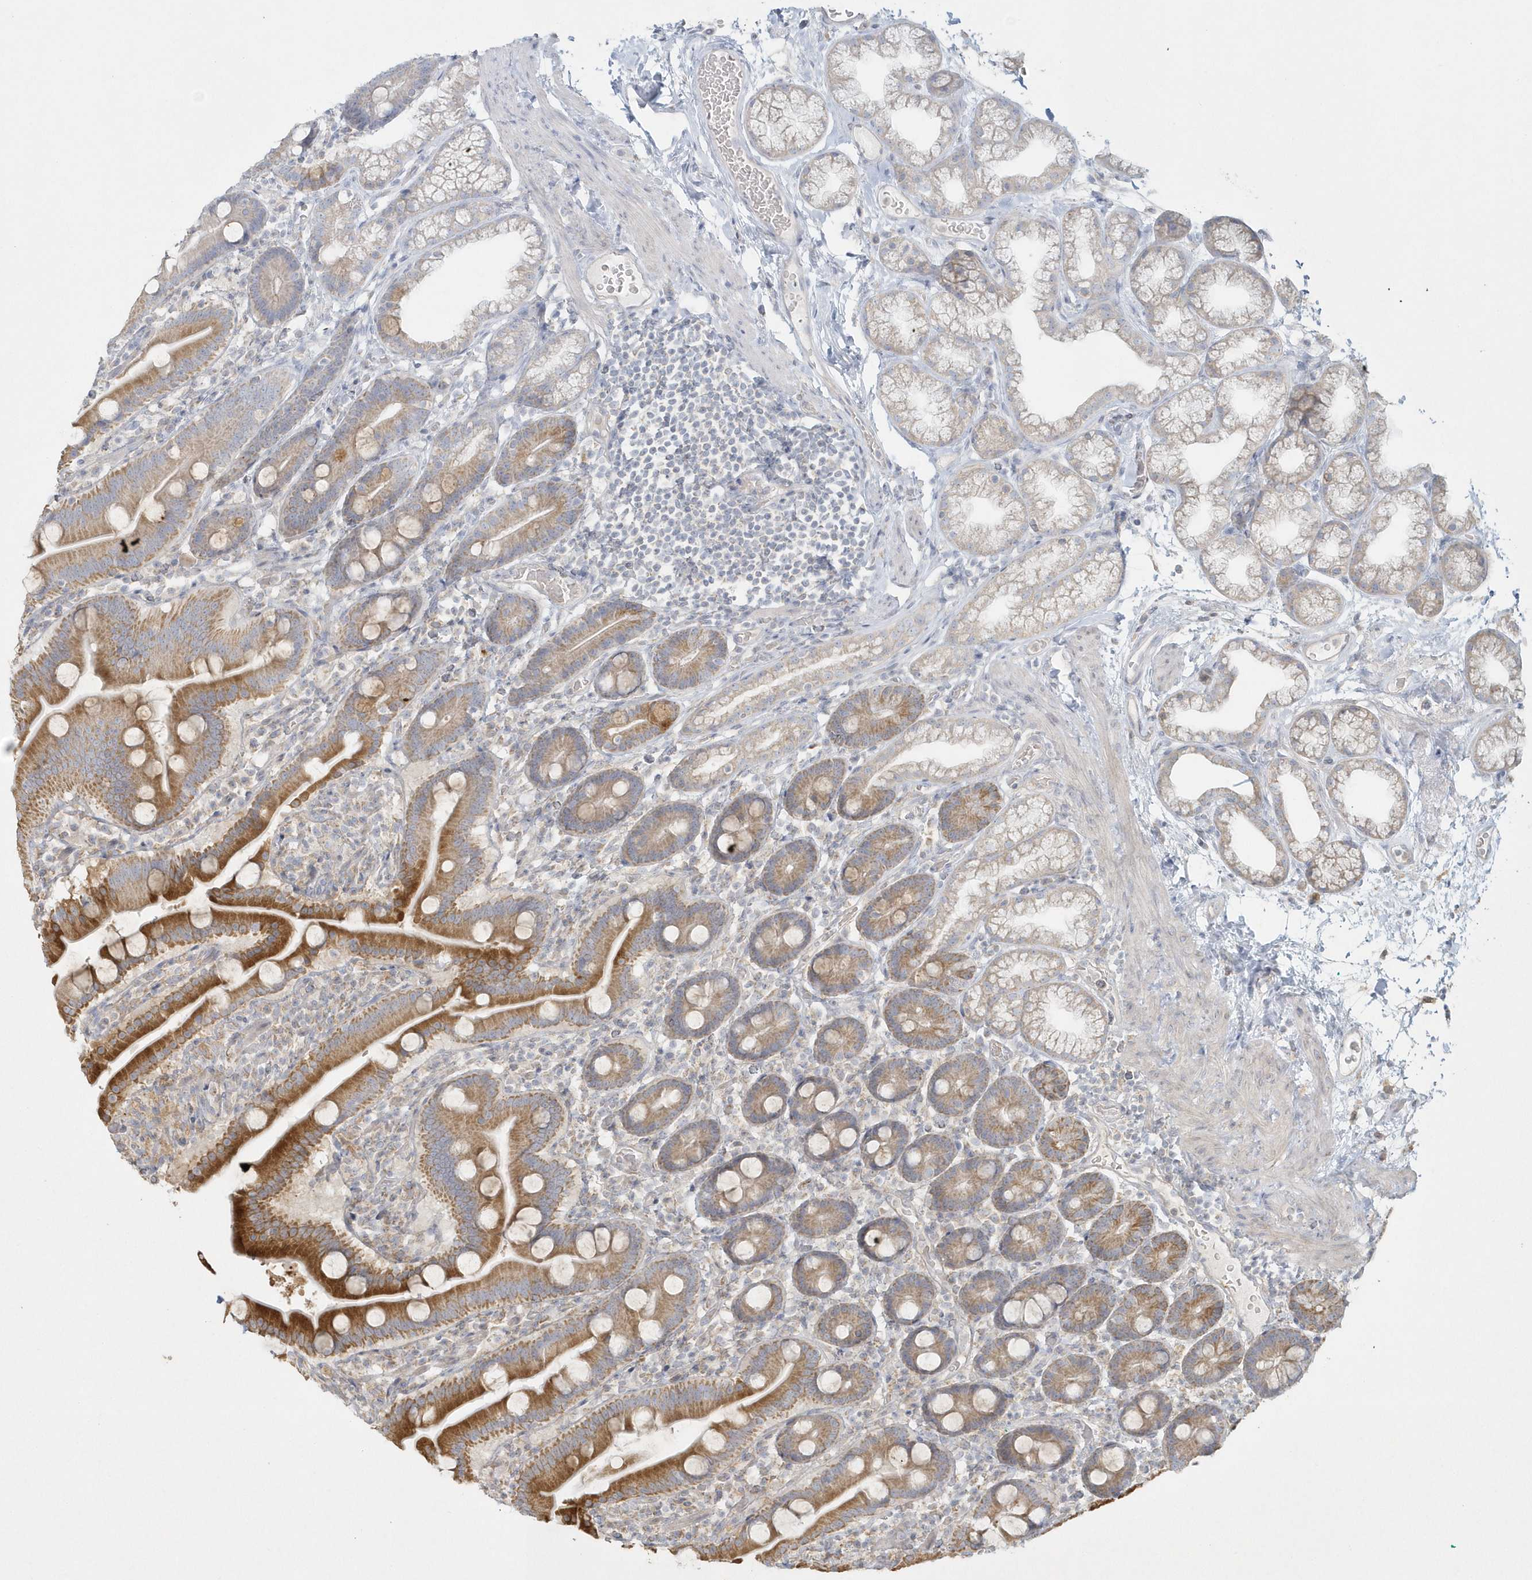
{"staining": {"intensity": "moderate", "quantity": "25%-75%", "location": "cytoplasmic/membranous"}, "tissue": "duodenum", "cell_type": "Glandular cells", "image_type": "normal", "snomed": [{"axis": "morphology", "description": "Normal tissue, NOS"}, {"axis": "topography", "description": "Duodenum"}], "caption": "The image shows a brown stain indicating the presence of a protein in the cytoplasmic/membranous of glandular cells in duodenum.", "gene": "BLTP3A", "patient": {"sex": "male", "age": 55}}